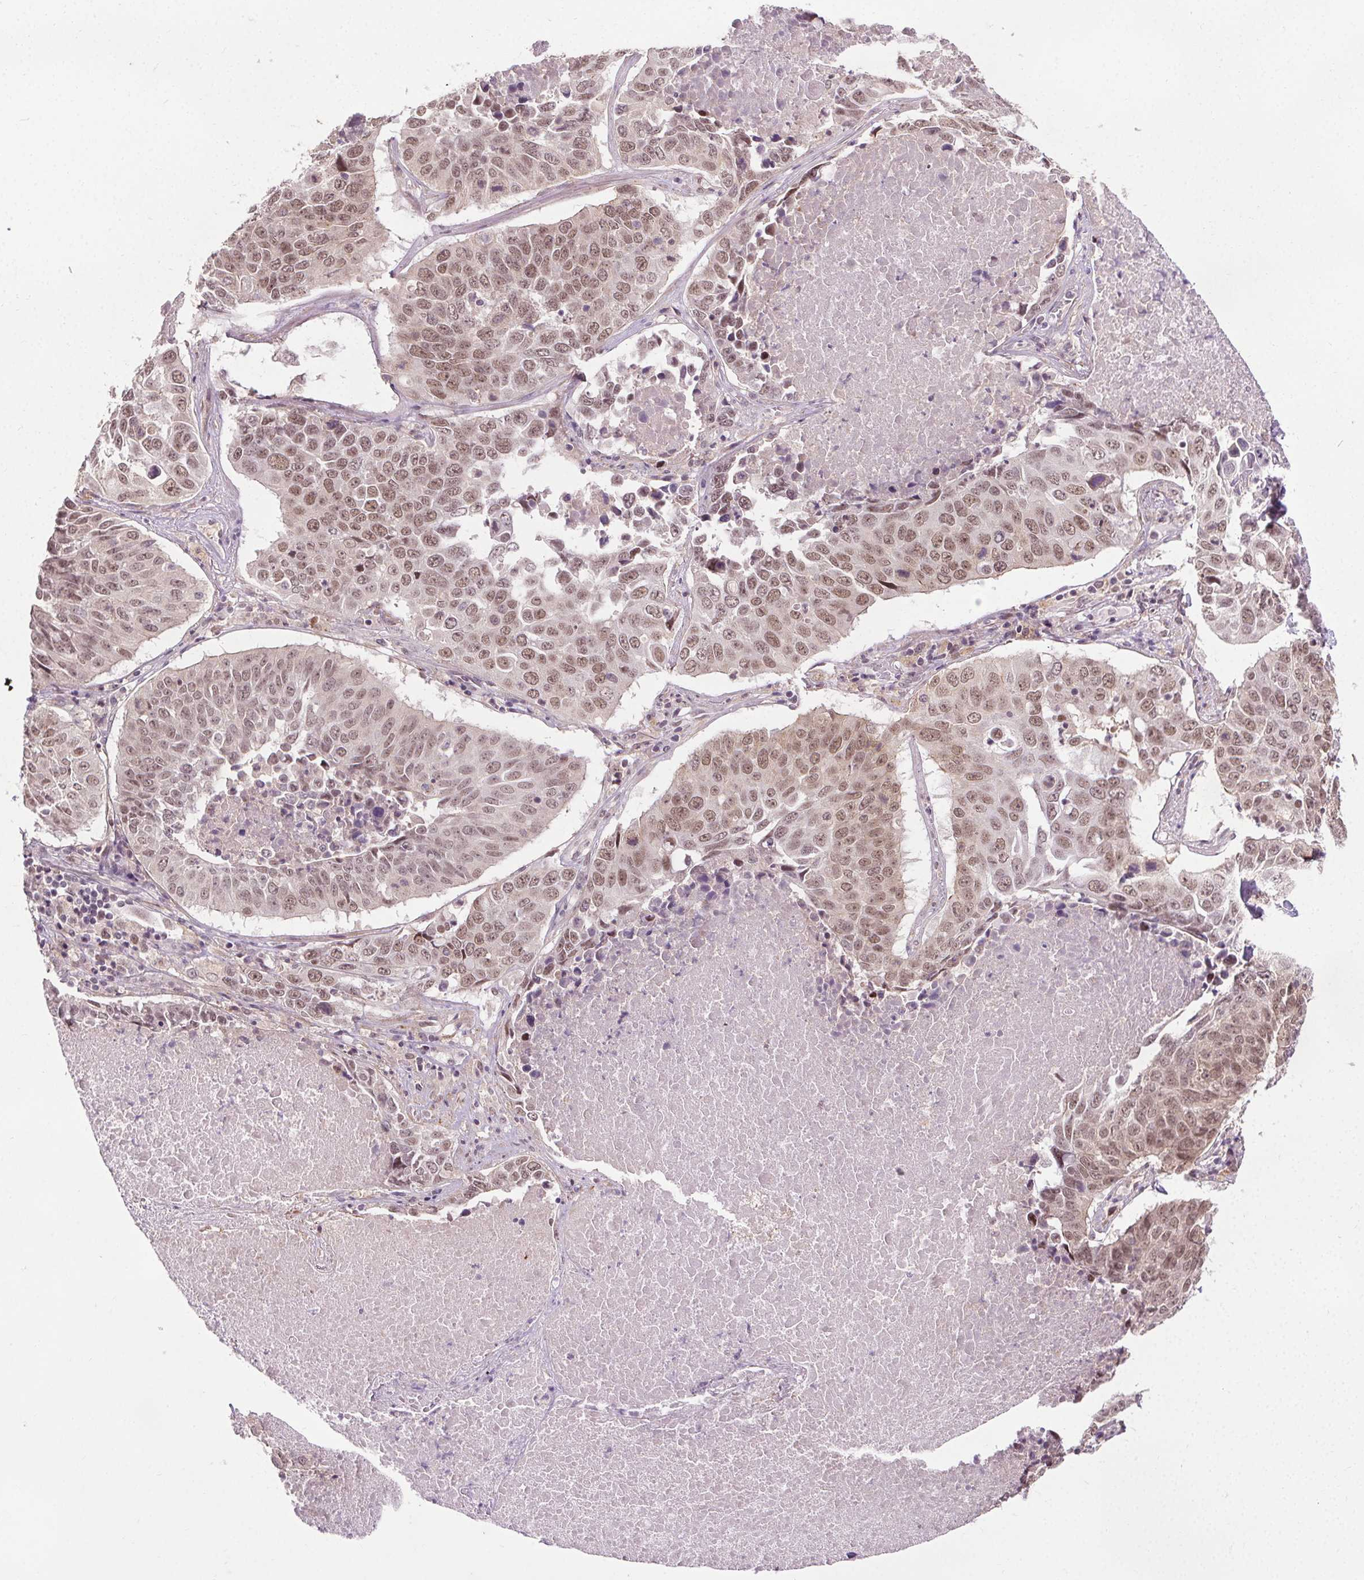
{"staining": {"intensity": "moderate", "quantity": ">75%", "location": "nuclear"}, "tissue": "lung cancer", "cell_type": "Tumor cells", "image_type": "cancer", "snomed": [{"axis": "morphology", "description": "Normal tissue, NOS"}, {"axis": "morphology", "description": "Squamous cell carcinoma, NOS"}, {"axis": "topography", "description": "Bronchus"}, {"axis": "topography", "description": "Lung"}], "caption": "A high-resolution image shows immunohistochemistry staining of squamous cell carcinoma (lung), which reveals moderate nuclear staining in about >75% of tumor cells.", "gene": "MED6", "patient": {"sex": "male", "age": 64}}